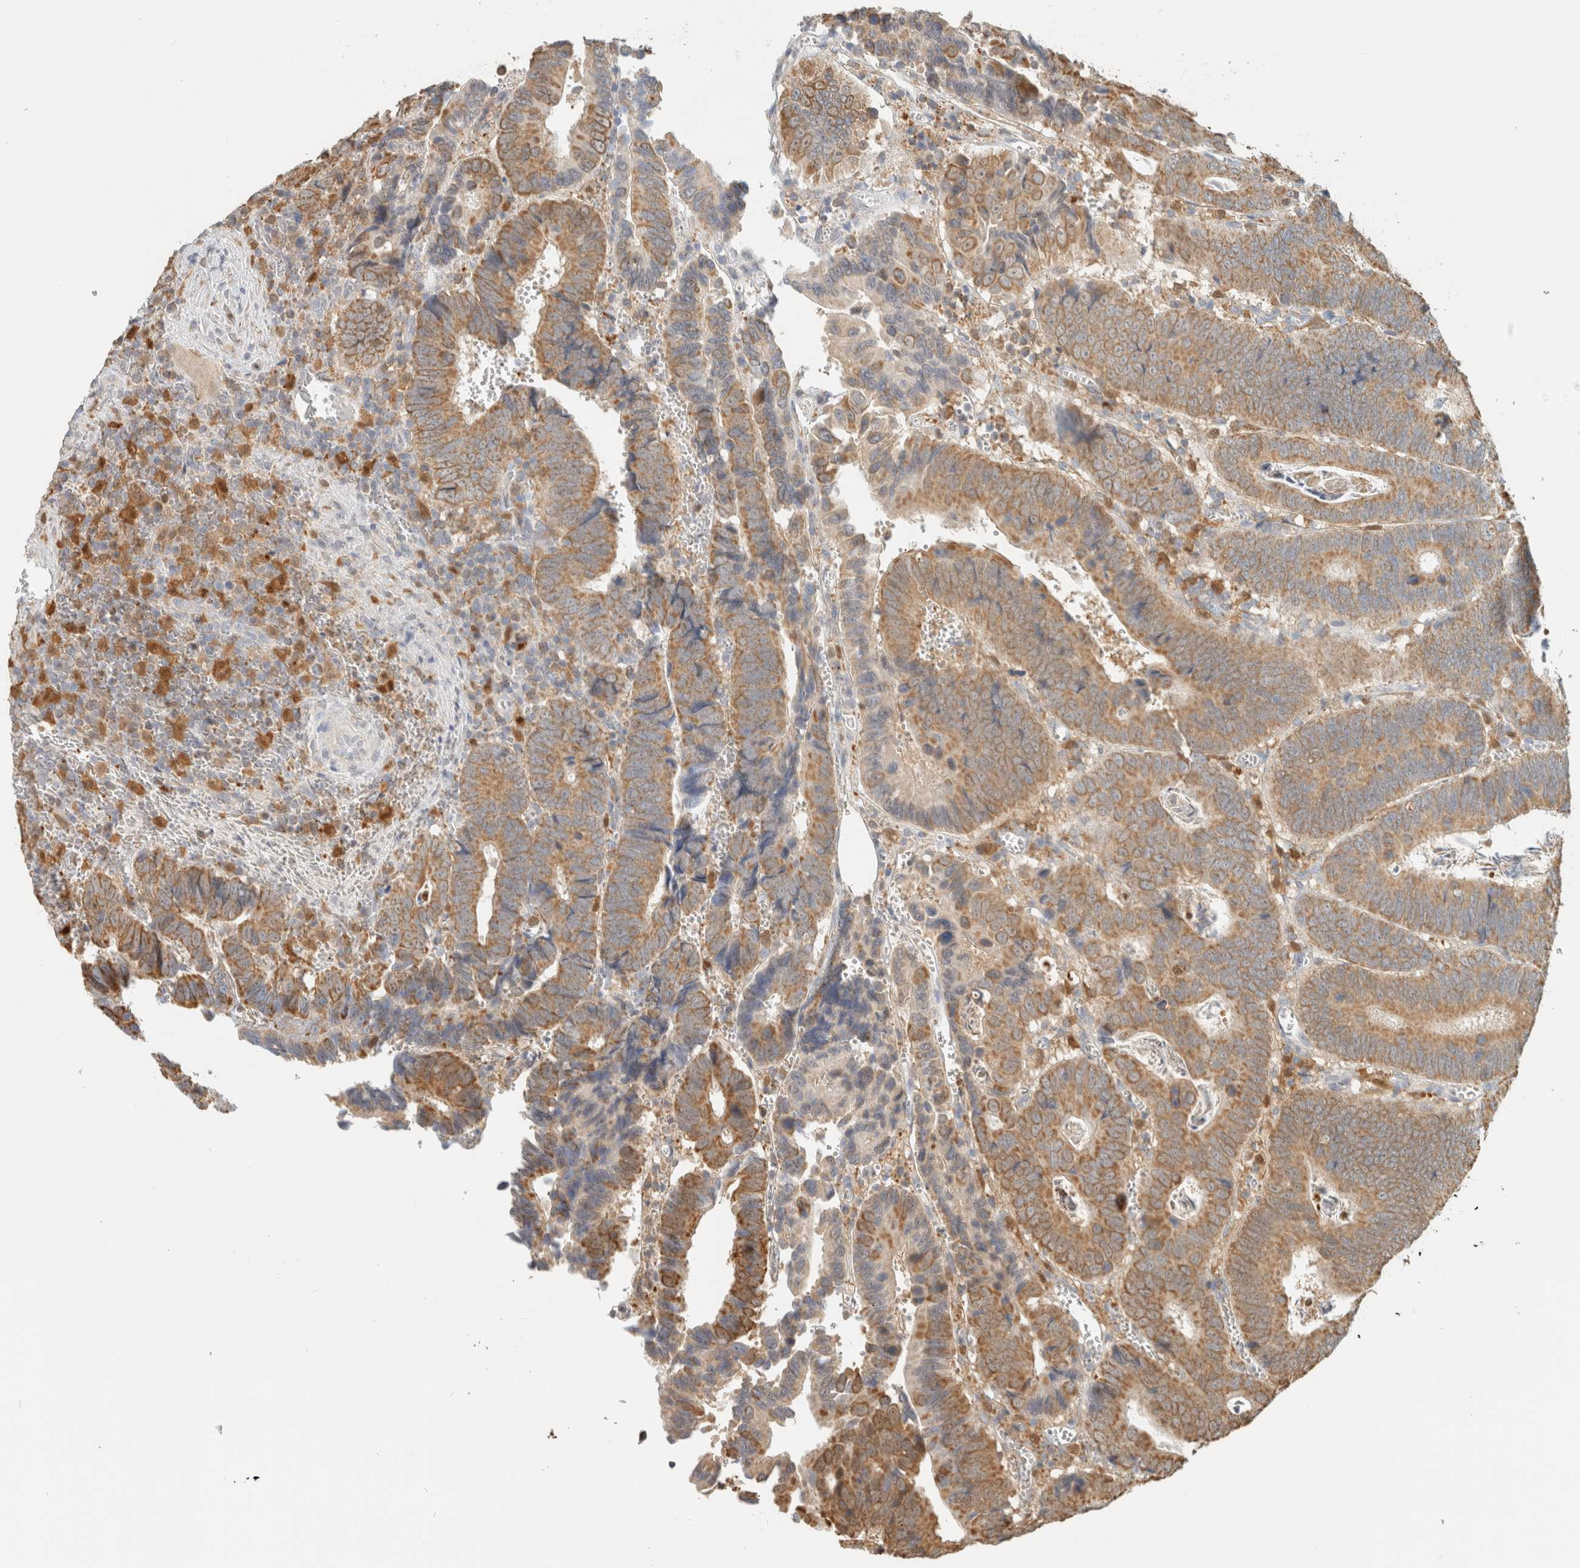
{"staining": {"intensity": "moderate", "quantity": ">75%", "location": "cytoplasmic/membranous"}, "tissue": "colorectal cancer", "cell_type": "Tumor cells", "image_type": "cancer", "snomed": [{"axis": "morphology", "description": "Inflammation, NOS"}, {"axis": "morphology", "description": "Adenocarcinoma, NOS"}, {"axis": "topography", "description": "Colon"}], "caption": "Colorectal adenocarcinoma tissue reveals moderate cytoplasmic/membranous expression in about >75% of tumor cells", "gene": "CAPG", "patient": {"sex": "male", "age": 72}}